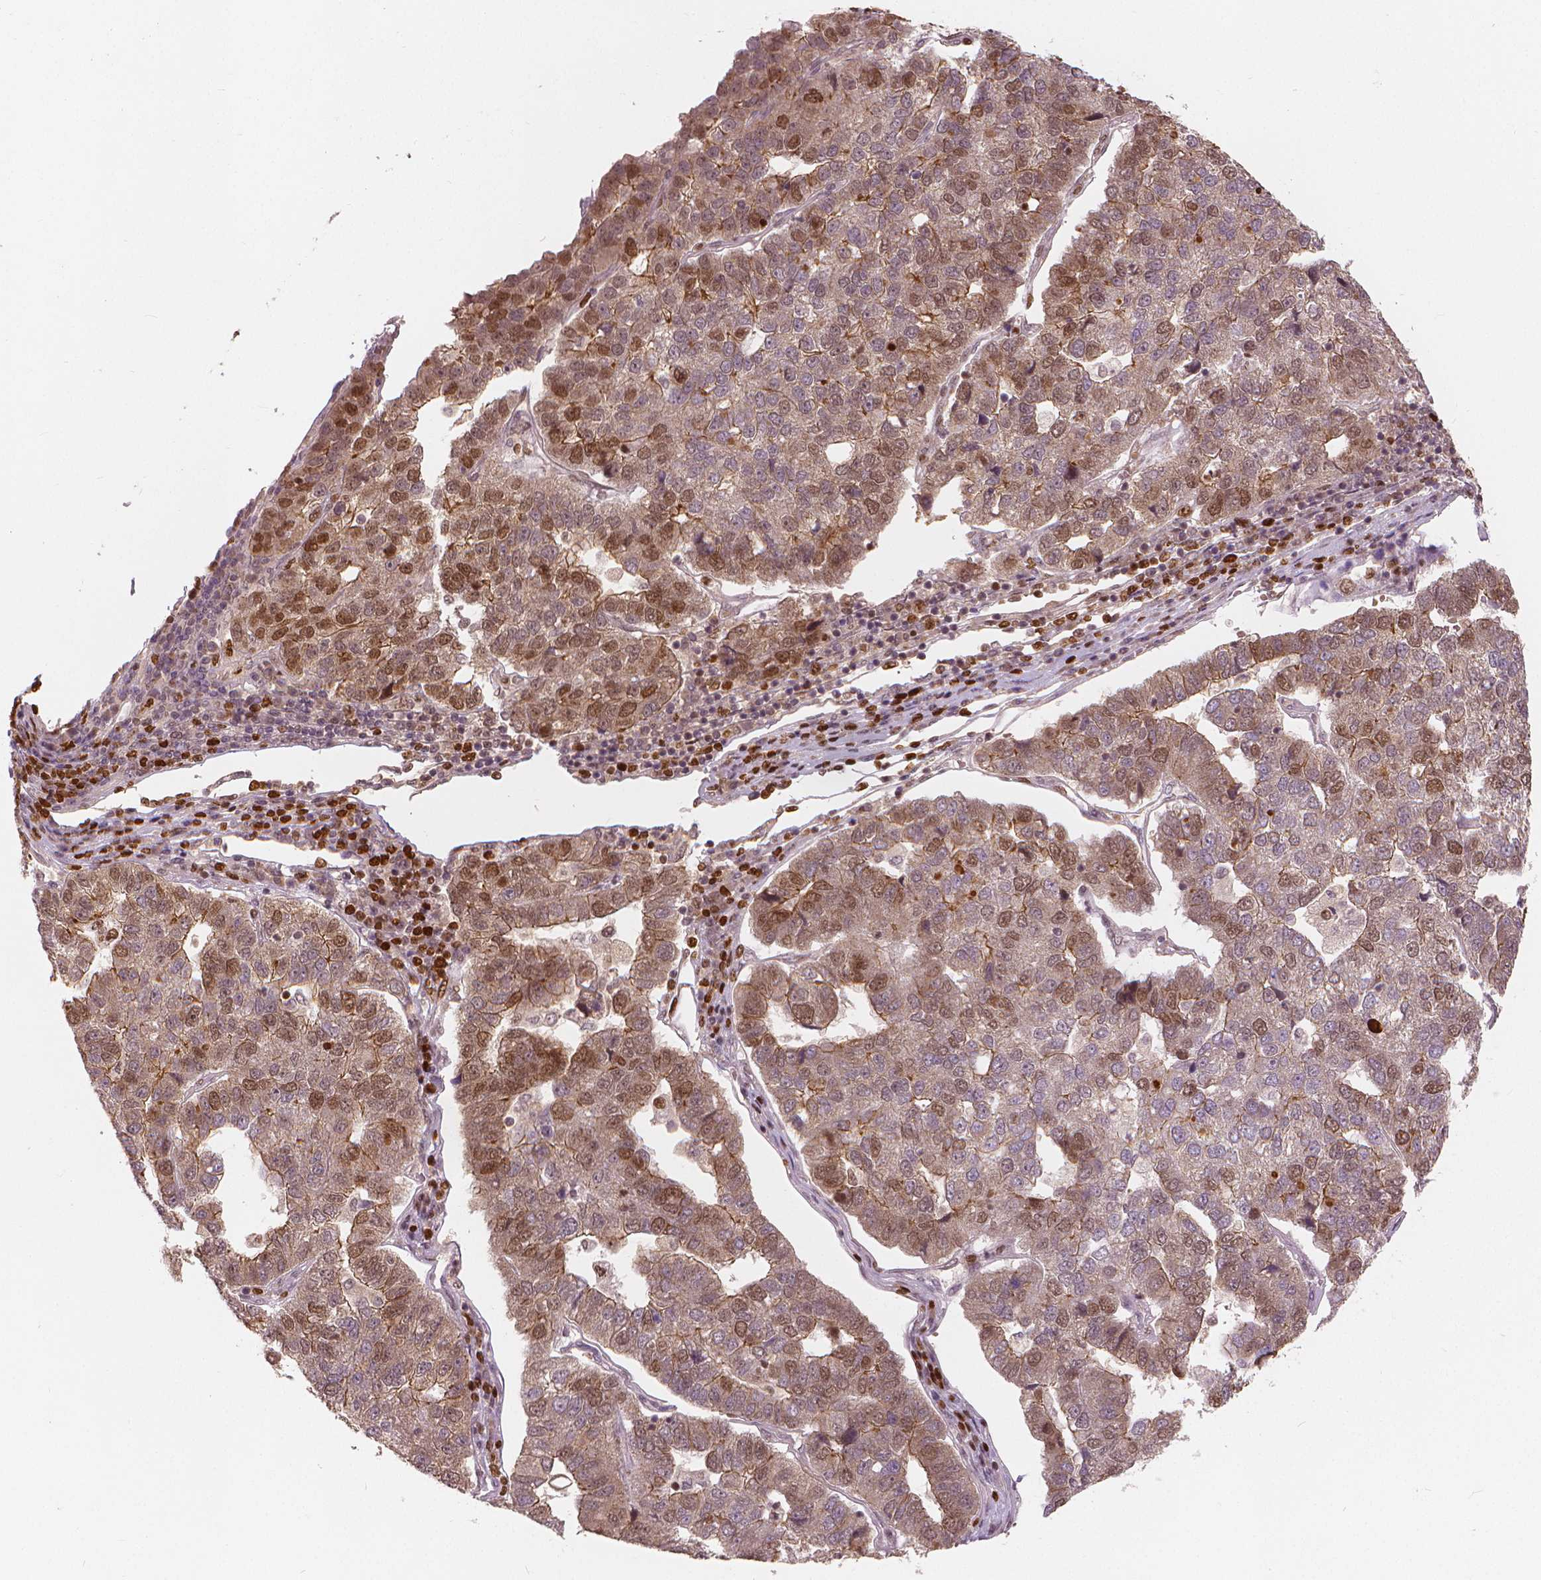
{"staining": {"intensity": "moderate", "quantity": "25%-75%", "location": "nuclear"}, "tissue": "pancreatic cancer", "cell_type": "Tumor cells", "image_type": "cancer", "snomed": [{"axis": "morphology", "description": "Adenocarcinoma, NOS"}, {"axis": "topography", "description": "Pancreas"}], "caption": "Moderate nuclear positivity for a protein is seen in about 25%-75% of tumor cells of pancreatic cancer (adenocarcinoma) using IHC.", "gene": "NSD2", "patient": {"sex": "female", "age": 61}}